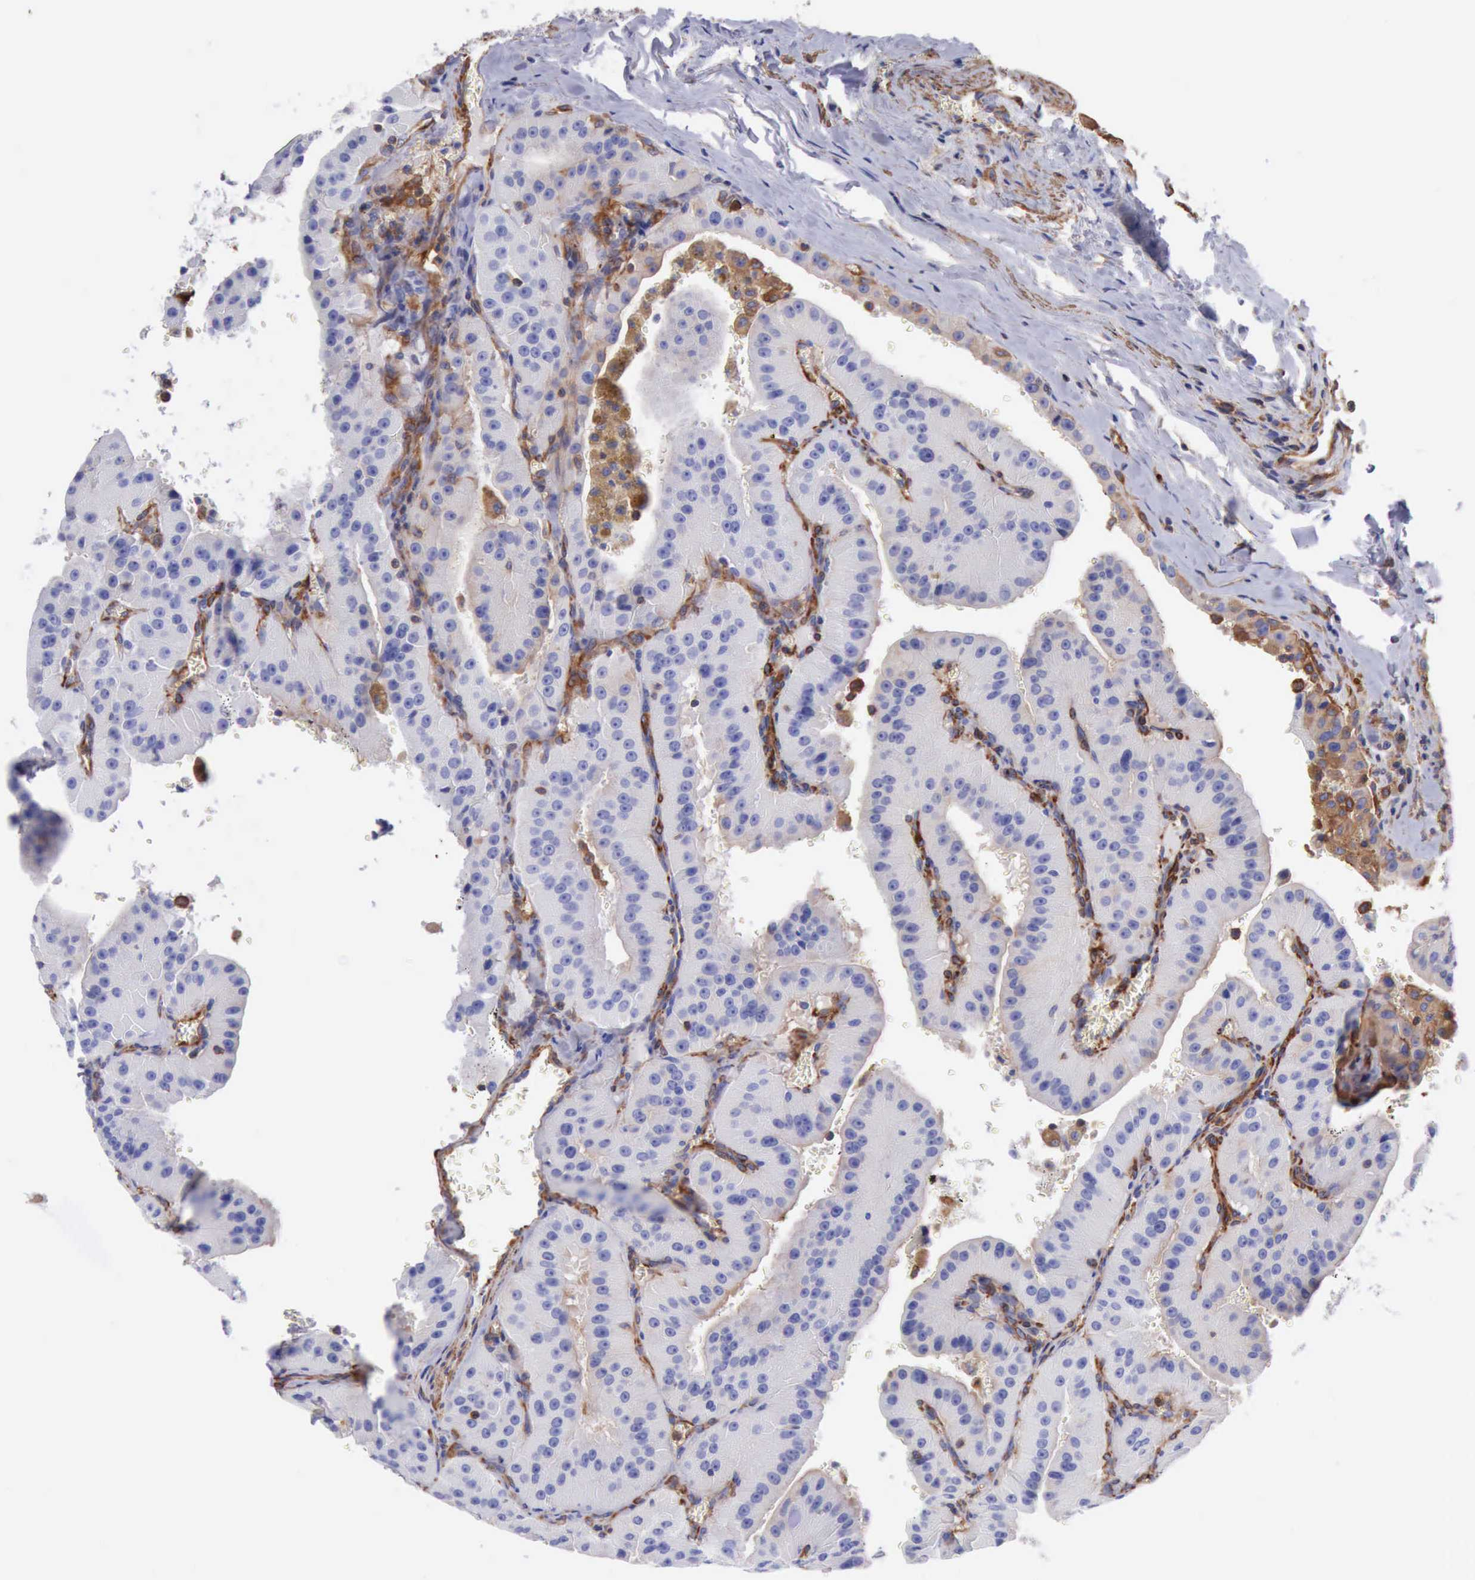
{"staining": {"intensity": "negative", "quantity": "none", "location": "none"}, "tissue": "thyroid cancer", "cell_type": "Tumor cells", "image_type": "cancer", "snomed": [{"axis": "morphology", "description": "Carcinoma, NOS"}, {"axis": "topography", "description": "Thyroid gland"}], "caption": "High power microscopy micrograph of an immunohistochemistry (IHC) photomicrograph of thyroid cancer (carcinoma), revealing no significant positivity in tumor cells.", "gene": "FLNA", "patient": {"sex": "male", "age": 76}}